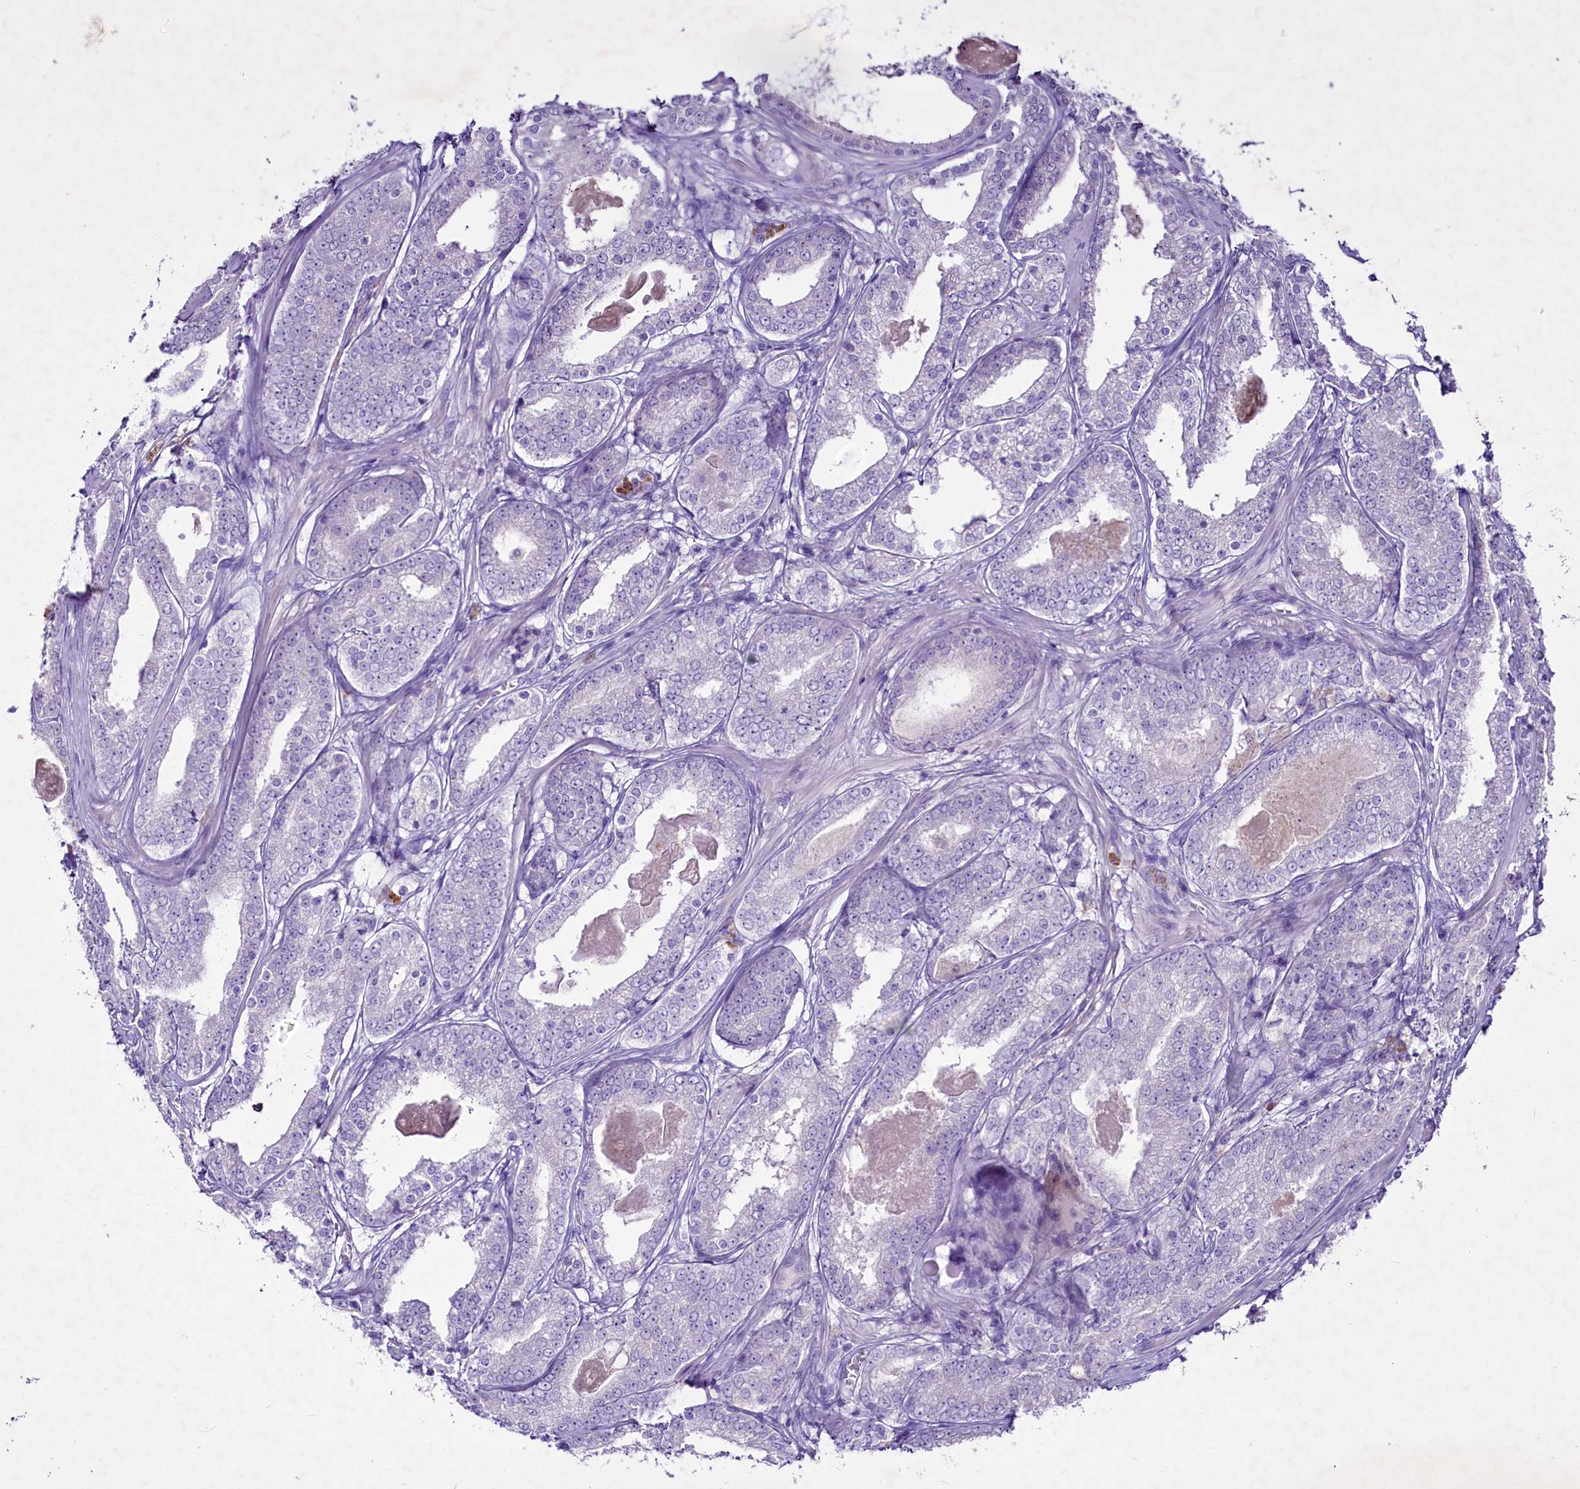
{"staining": {"intensity": "negative", "quantity": "none", "location": "none"}, "tissue": "prostate cancer", "cell_type": "Tumor cells", "image_type": "cancer", "snomed": [{"axis": "morphology", "description": "Adenocarcinoma, Low grade"}, {"axis": "topography", "description": "Prostate"}], "caption": "High magnification brightfield microscopy of adenocarcinoma (low-grade) (prostate) stained with DAB (3,3'-diaminobenzidine) (brown) and counterstained with hematoxylin (blue): tumor cells show no significant staining. The staining was performed using DAB (3,3'-diaminobenzidine) to visualize the protein expression in brown, while the nuclei were stained in blue with hematoxylin (Magnification: 20x).", "gene": "FAM209B", "patient": {"sex": "male", "age": 68}}